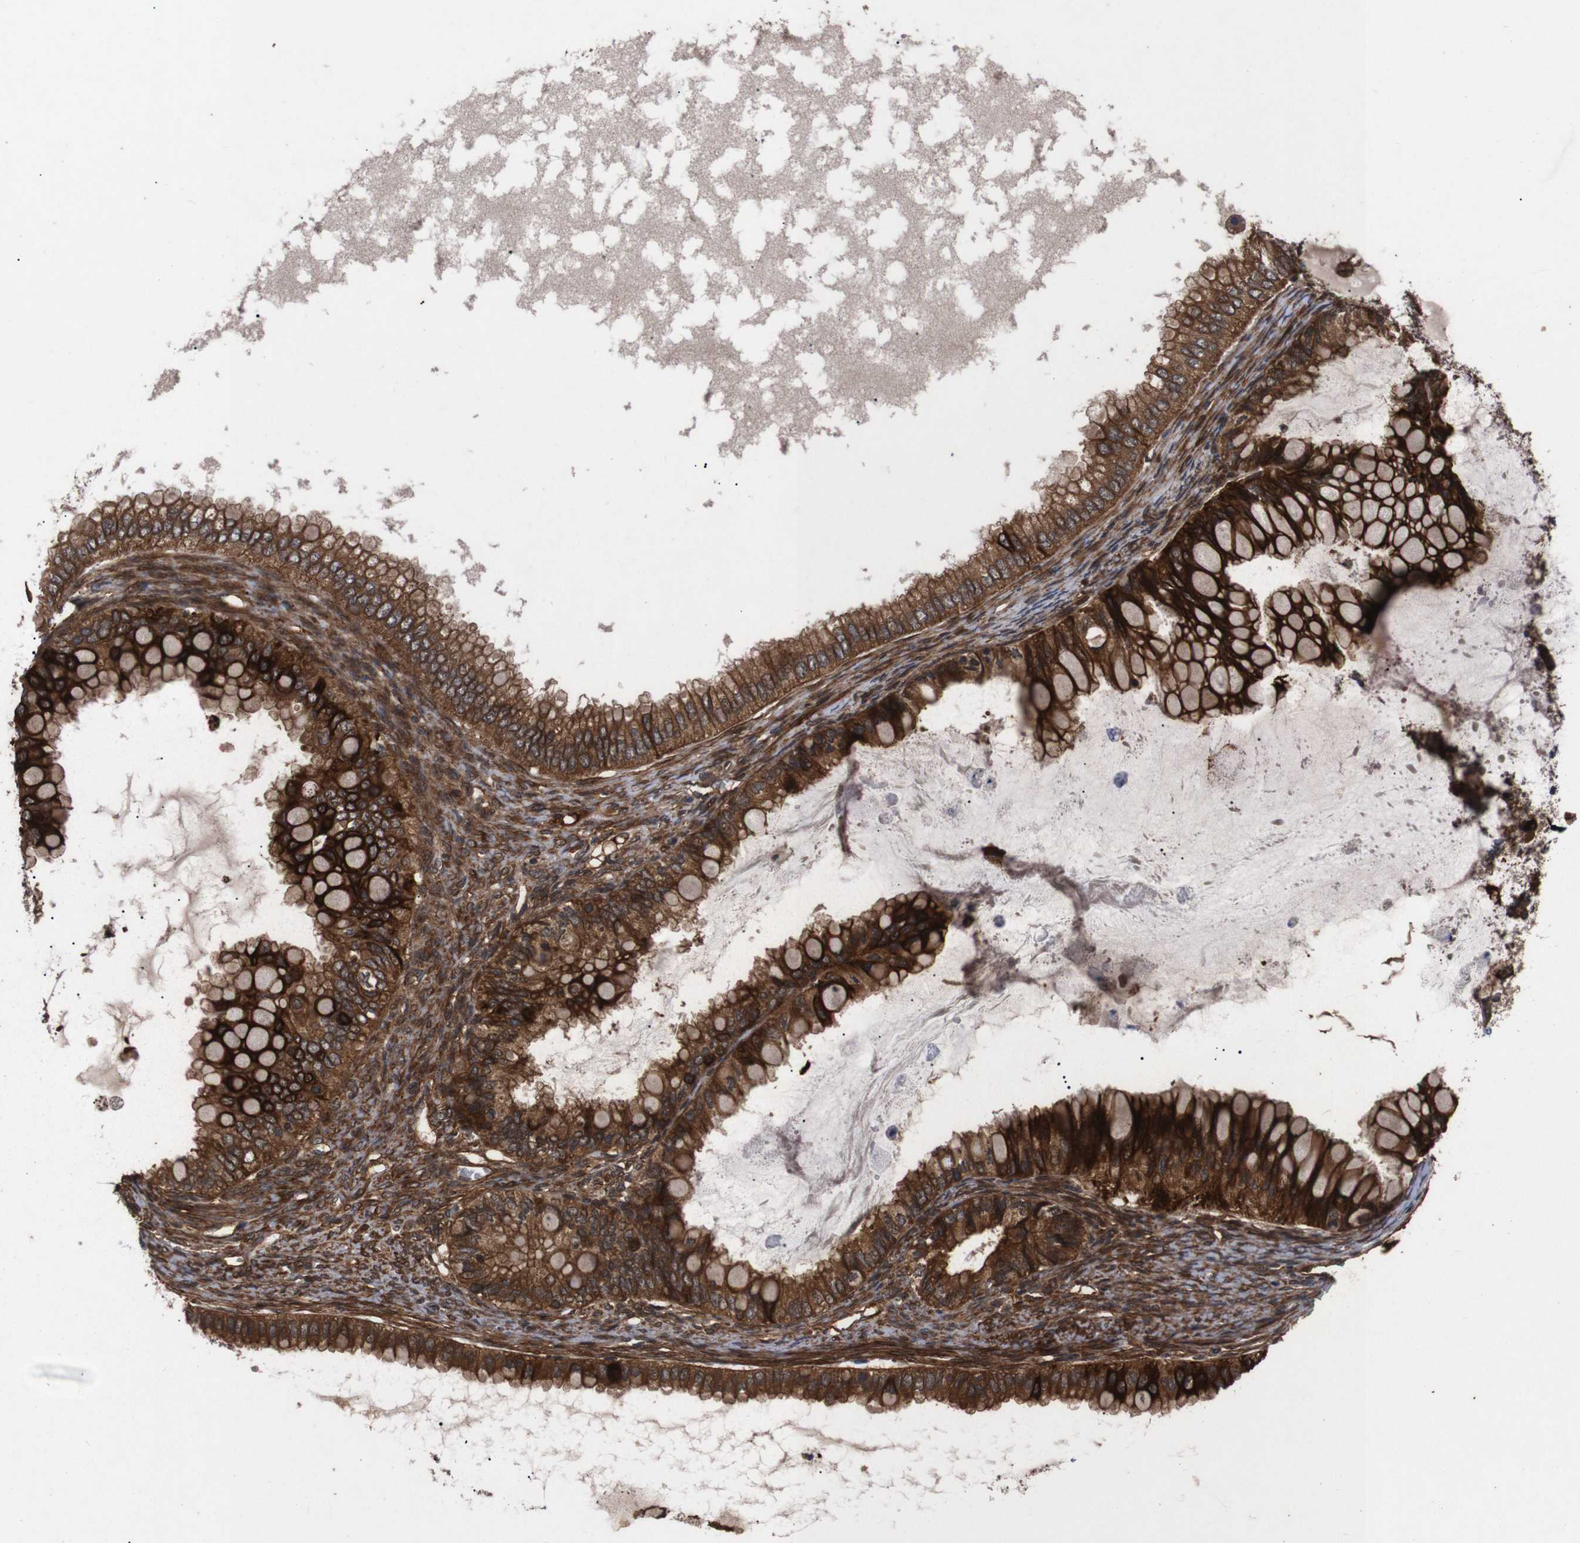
{"staining": {"intensity": "strong", "quantity": ">75%", "location": "cytoplasmic/membranous"}, "tissue": "ovarian cancer", "cell_type": "Tumor cells", "image_type": "cancer", "snomed": [{"axis": "morphology", "description": "Cystadenocarcinoma, mucinous, NOS"}, {"axis": "topography", "description": "Ovary"}], "caption": "The histopathology image shows staining of ovarian cancer, revealing strong cytoplasmic/membranous protein positivity (brown color) within tumor cells.", "gene": "PAWR", "patient": {"sex": "female", "age": 80}}